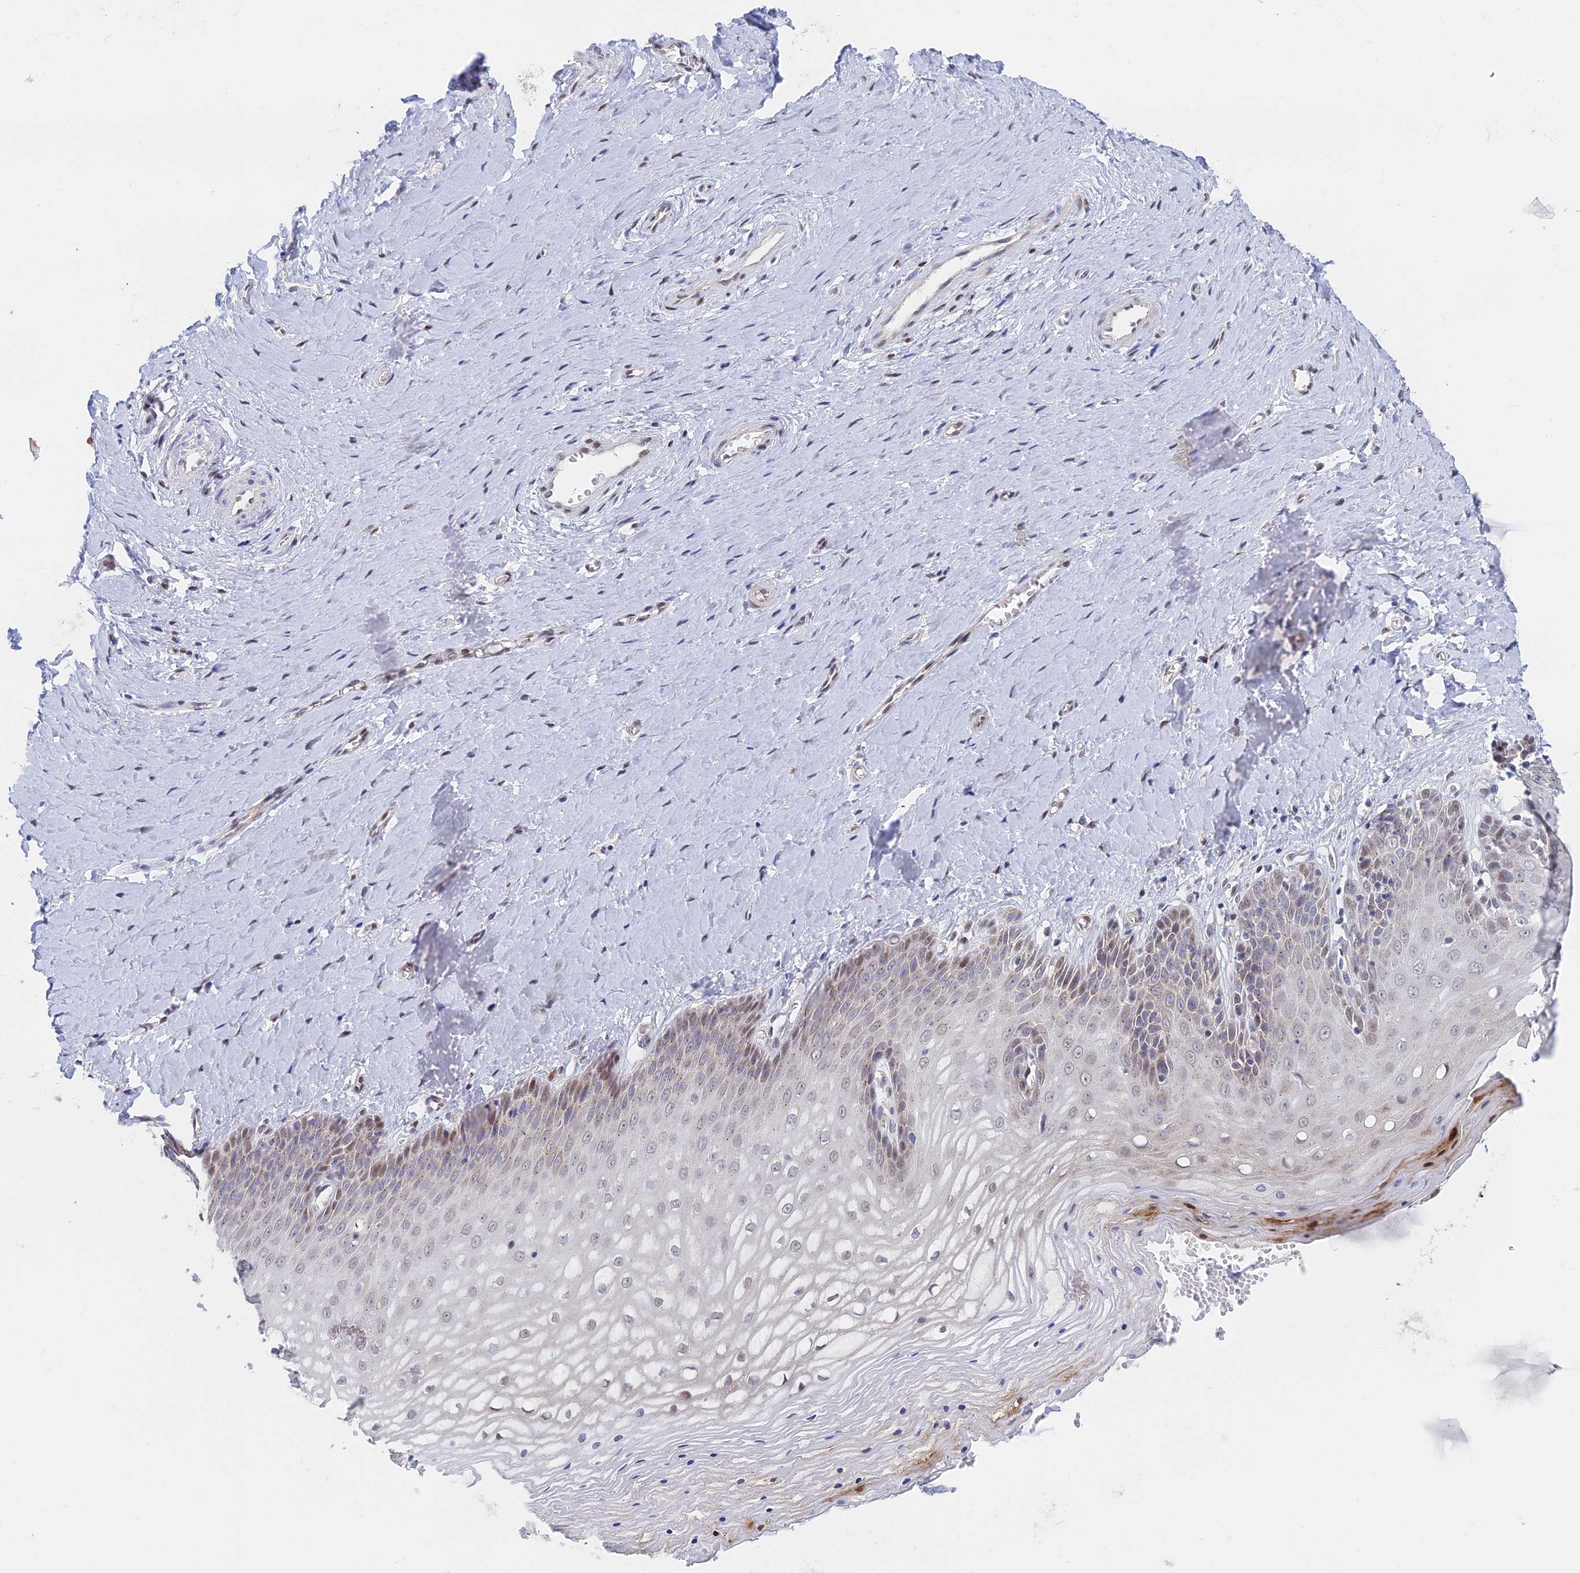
{"staining": {"intensity": "moderate", "quantity": "<25%", "location": "nuclear"}, "tissue": "vagina", "cell_type": "Squamous epithelial cells", "image_type": "normal", "snomed": [{"axis": "morphology", "description": "Normal tissue, NOS"}, {"axis": "topography", "description": "Vagina"}], "caption": "Moderate nuclear expression is appreciated in about <25% of squamous epithelial cells in unremarkable vagina.", "gene": "MRPL17", "patient": {"sex": "female", "age": 65}}